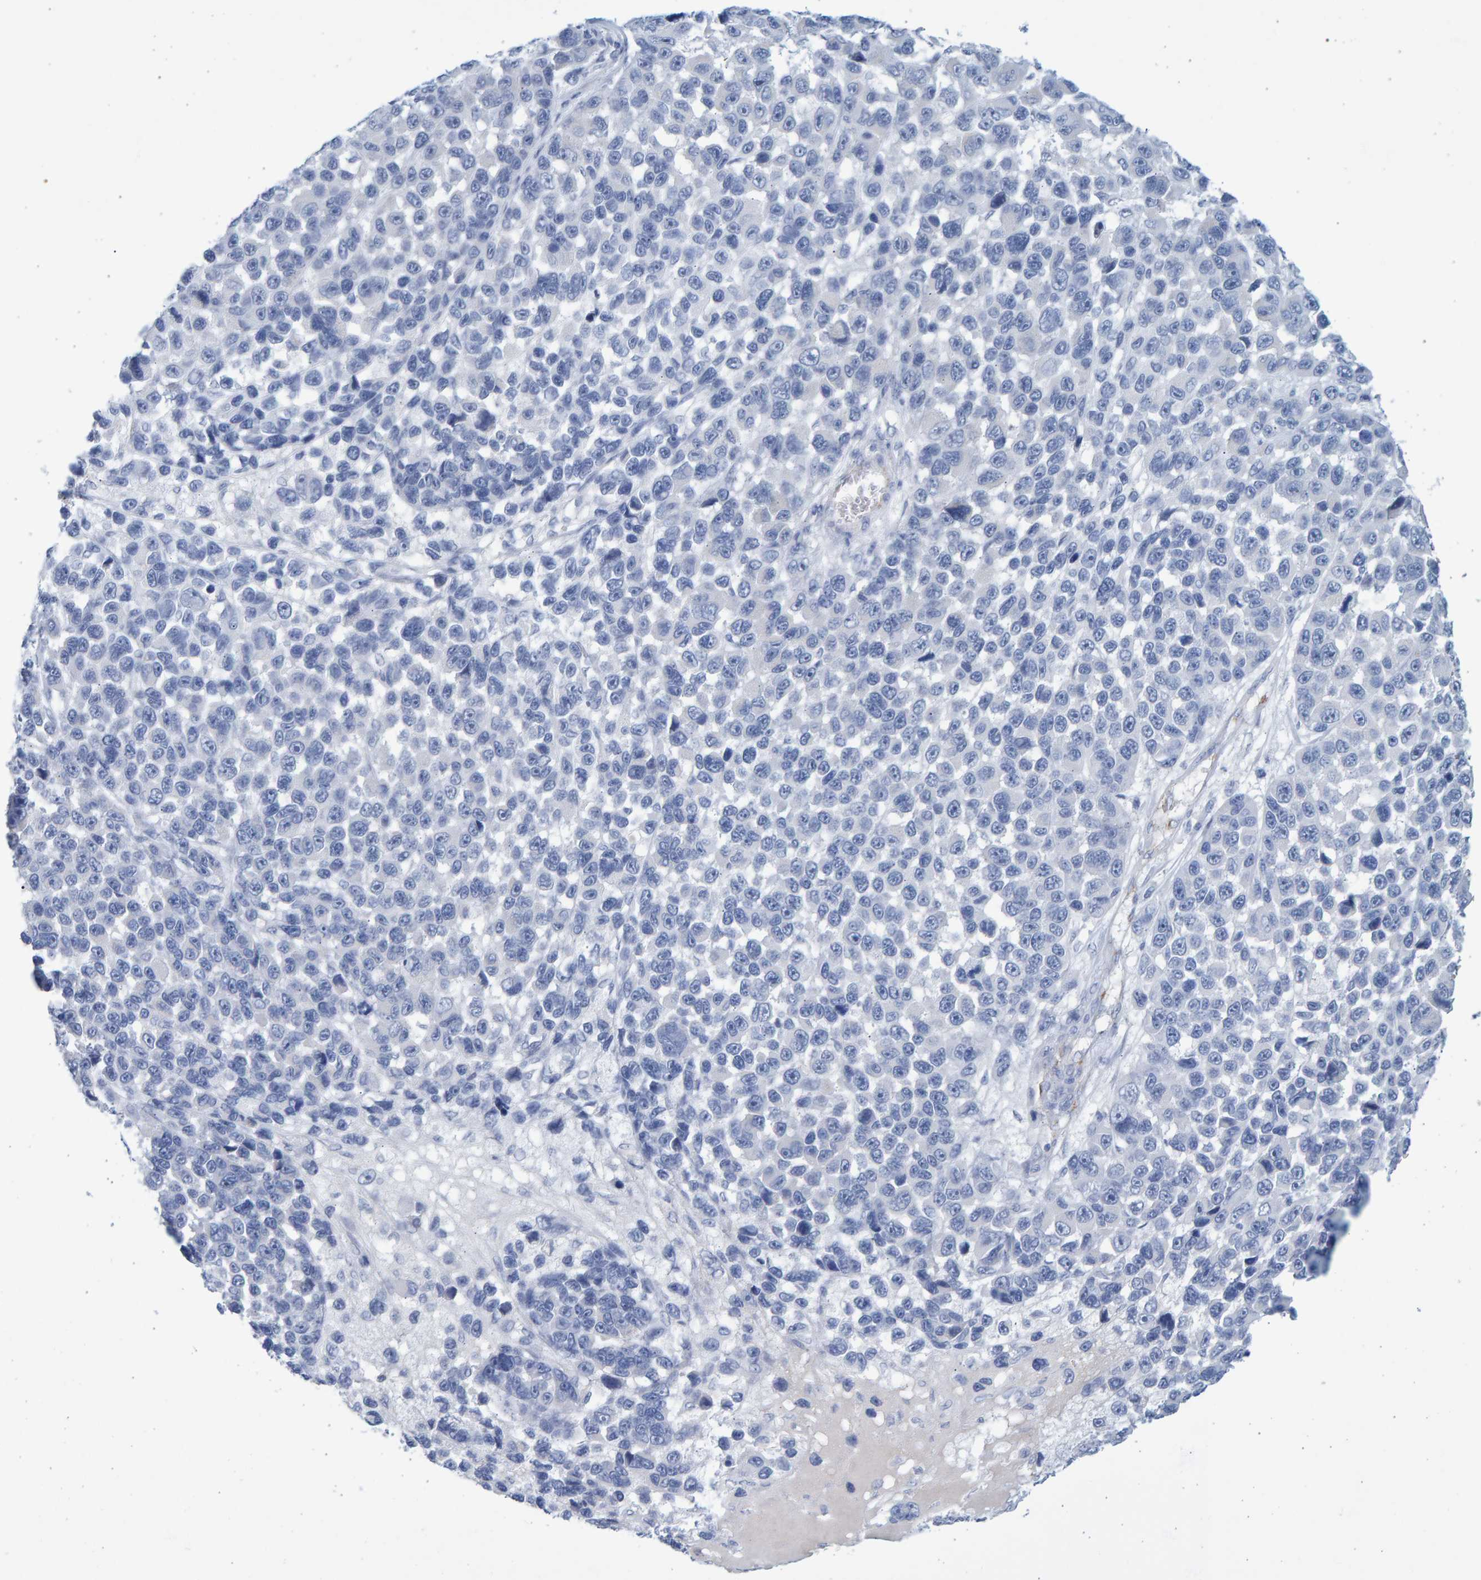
{"staining": {"intensity": "negative", "quantity": "none", "location": "none"}, "tissue": "melanoma", "cell_type": "Tumor cells", "image_type": "cancer", "snomed": [{"axis": "morphology", "description": "Malignant melanoma, NOS"}, {"axis": "topography", "description": "Skin"}], "caption": "Tumor cells show no significant protein staining in malignant melanoma. (DAB IHC visualized using brightfield microscopy, high magnification).", "gene": "SLC34A3", "patient": {"sex": "male", "age": 53}}